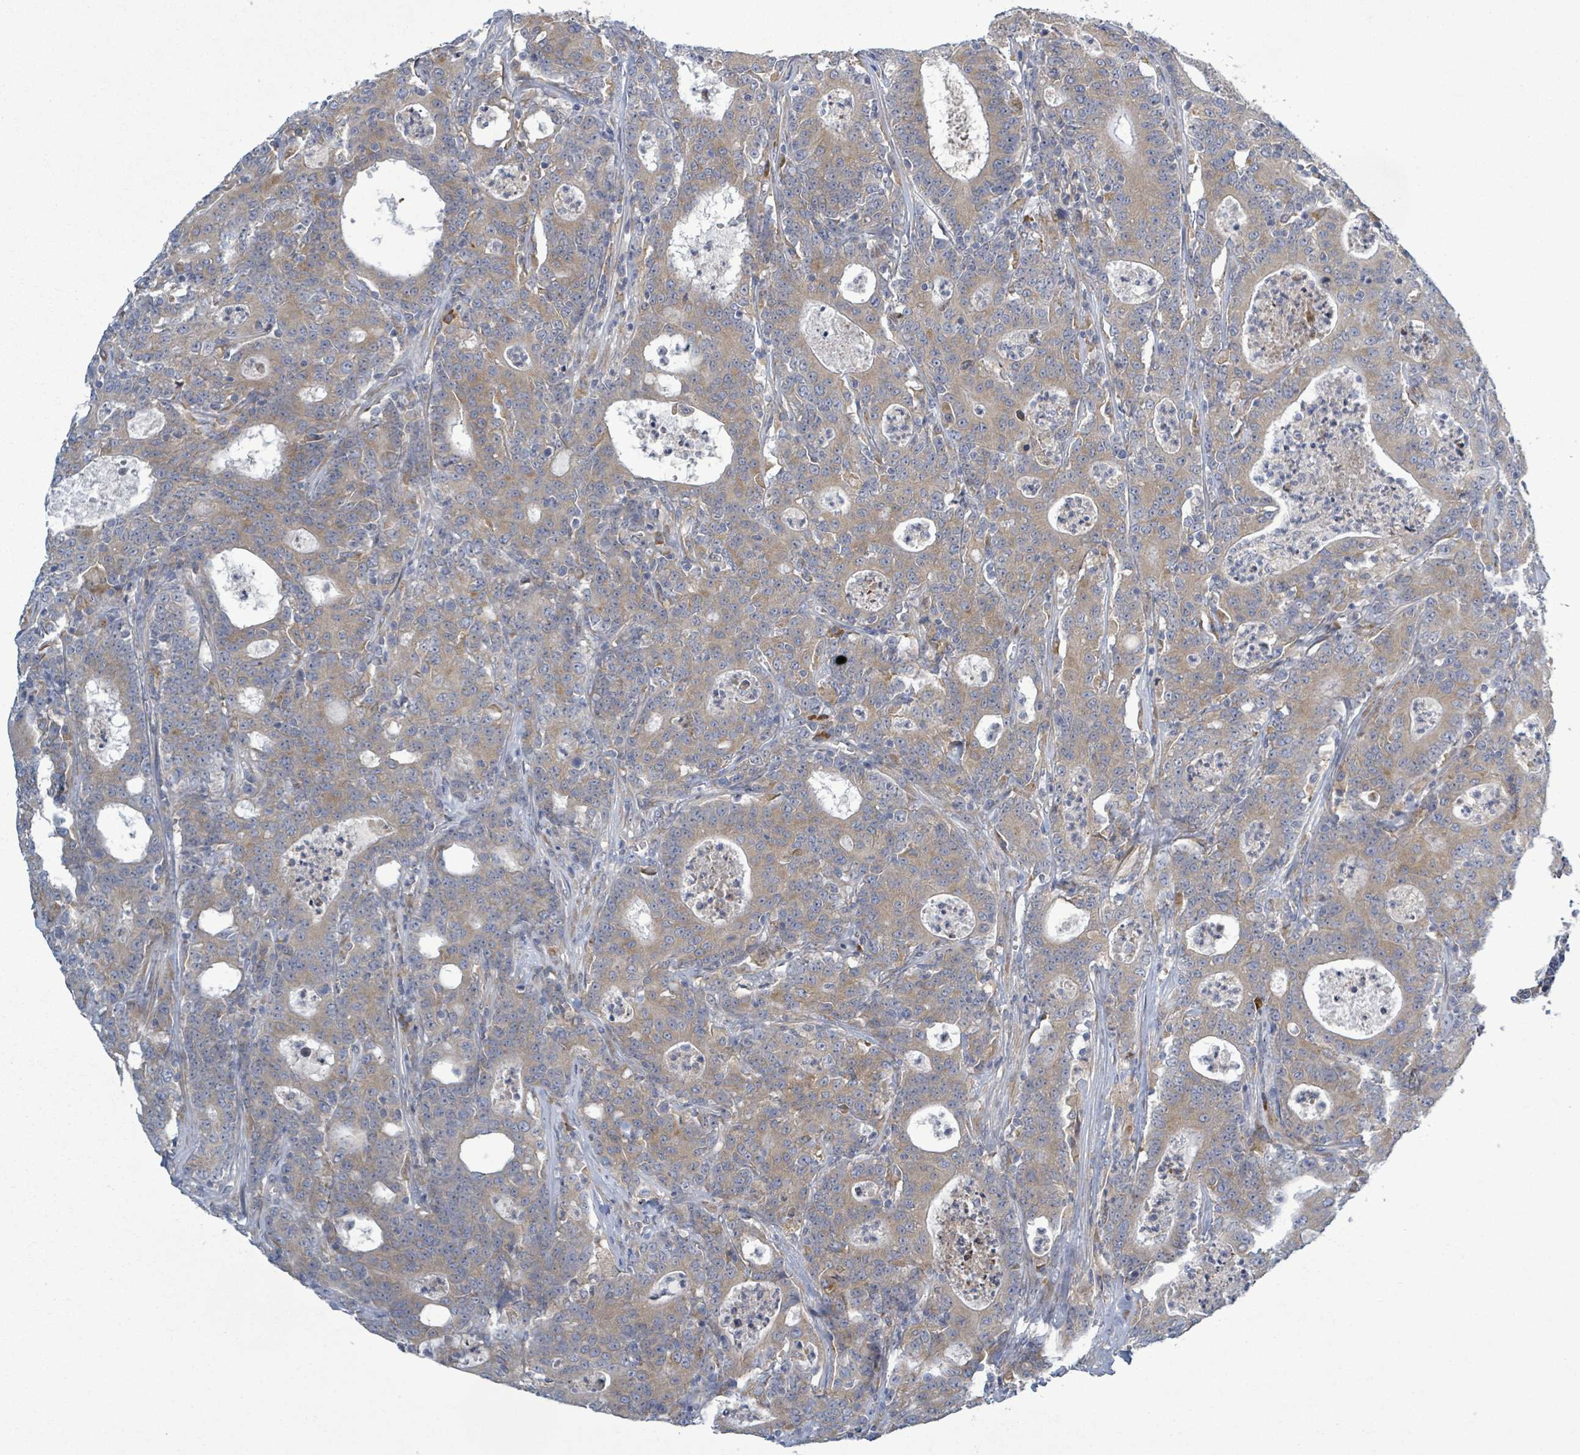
{"staining": {"intensity": "weak", "quantity": ">75%", "location": "cytoplasmic/membranous"}, "tissue": "colorectal cancer", "cell_type": "Tumor cells", "image_type": "cancer", "snomed": [{"axis": "morphology", "description": "Adenocarcinoma, NOS"}, {"axis": "topography", "description": "Colon"}], "caption": "Immunohistochemical staining of human adenocarcinoma (colorectal) displays weak cytoplasmic/membranous protein staining in about >75% of tumor cells. (DAB = brown stain, brightfield microscopy at high magnification).", "gene": "ATP13A1", "patient": {"sex": "male", "age": 83}}